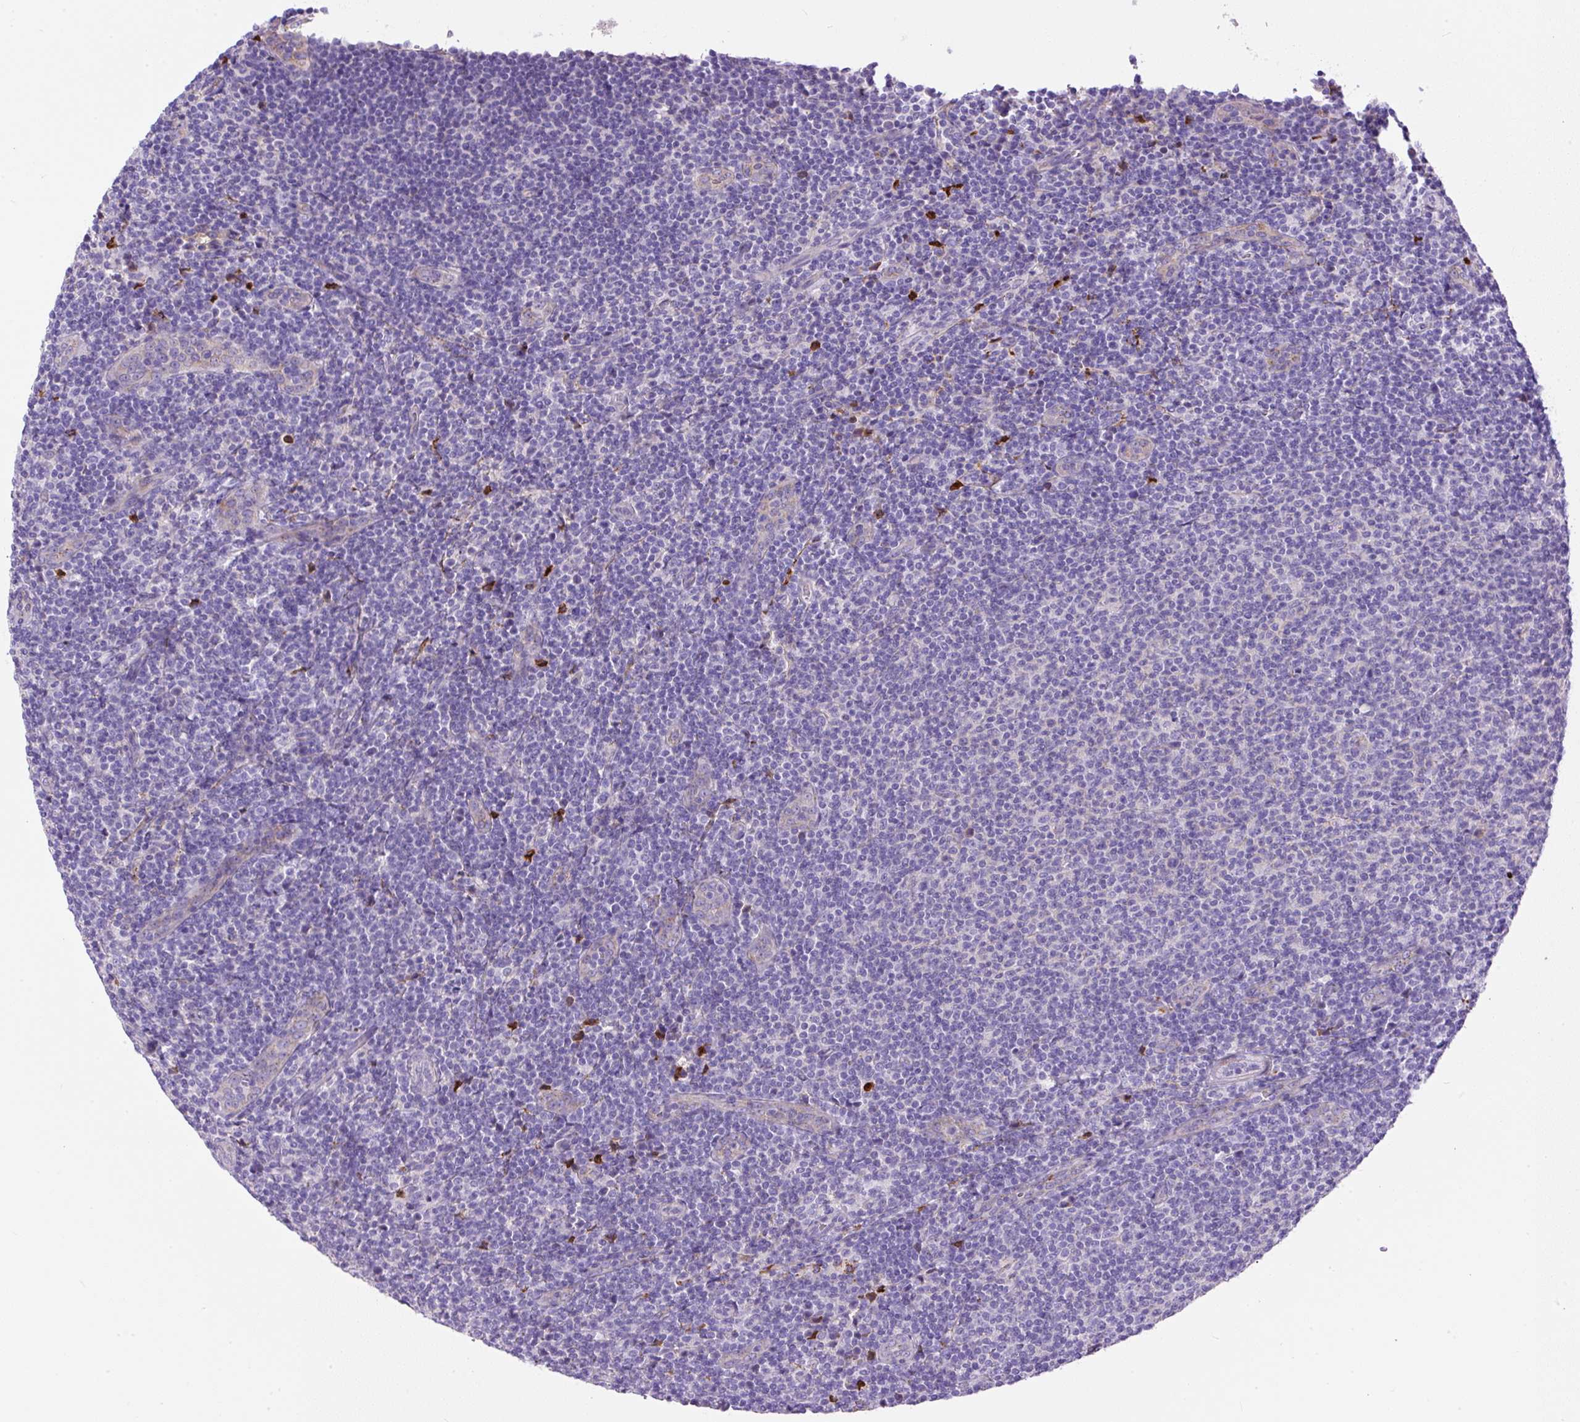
{"staining": {"intensity": "negative", "quantity": "none", "location": "none"}, "tissue": "lymphoma", "cell_type": "Tumor cells", "image_type": "cancer", "snomed": [{"axis": "morphology", "description": "Malignant lymphoma, non-Hodgkin's type, Low grade"}, {"axis": "topography", "description": "Lymph node"}], "caption": "Tumor cells show no significant protein positivity in lymphoma.", "gene": "APCS", "patient": {"sex": "male", "age": 66}}